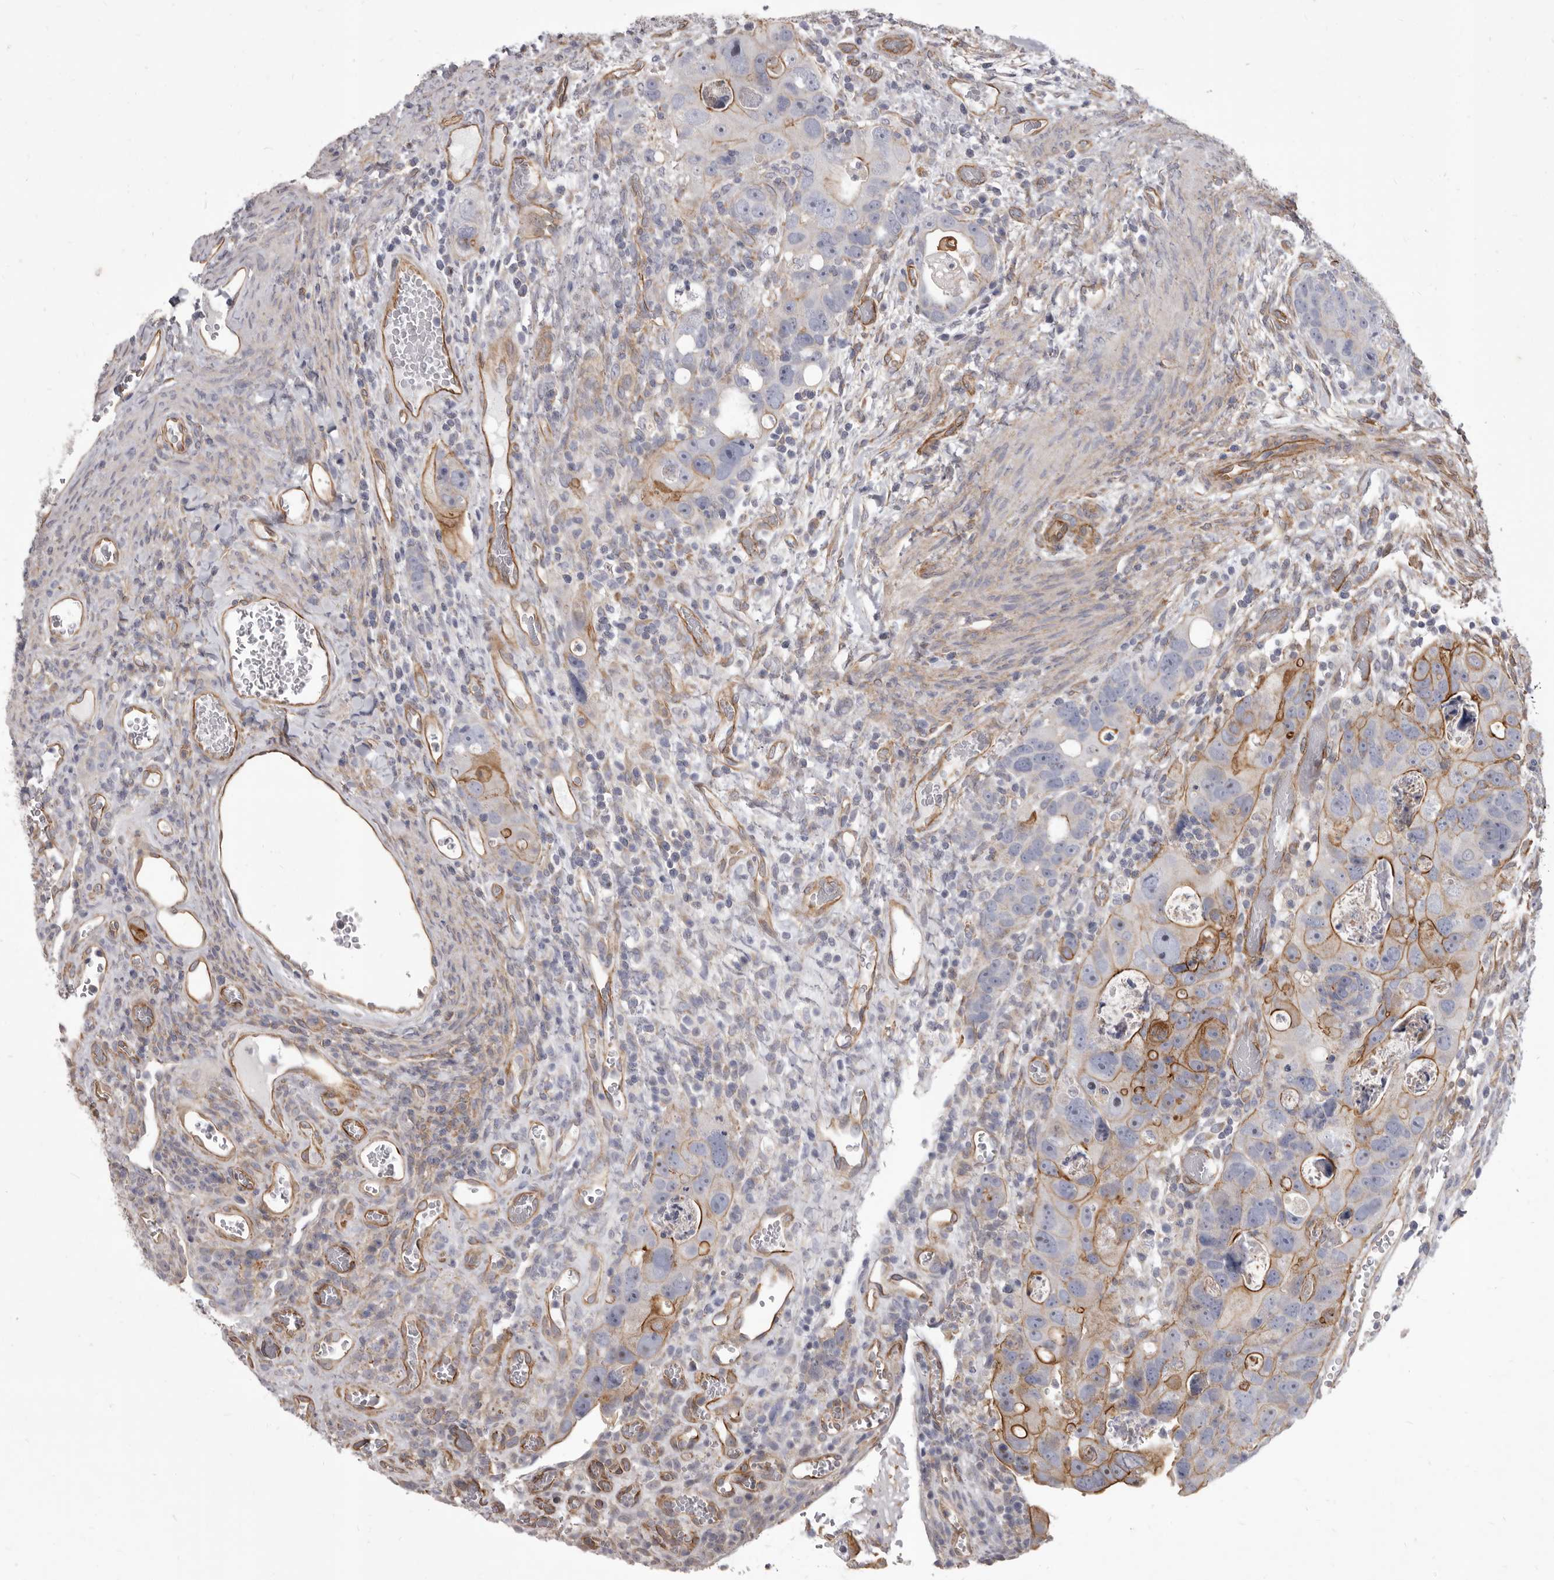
{"staining": {"intensity": "moderate", "quantity": "25%-75%", "location": "cytoplasmic/membranous"}, "tissue": "colorectal cancer", "cell_type": "Tumor cells", "image_type": "cancer", "snomed": [{"axis": "morphology", "description": "Adenocarcinoma, NOS"}, {"axis": "topography", "description": "Rectum"}], "caption": "Moderate cytoplasmic/membranous staining is identified in about 25%-75% of tumor cells in adenocarcinoma (colorectal). (IHC, brightfield microscopy, high magnification).", "gene": "P2RX6", "patient": {"sex": "male", "age": 59}}